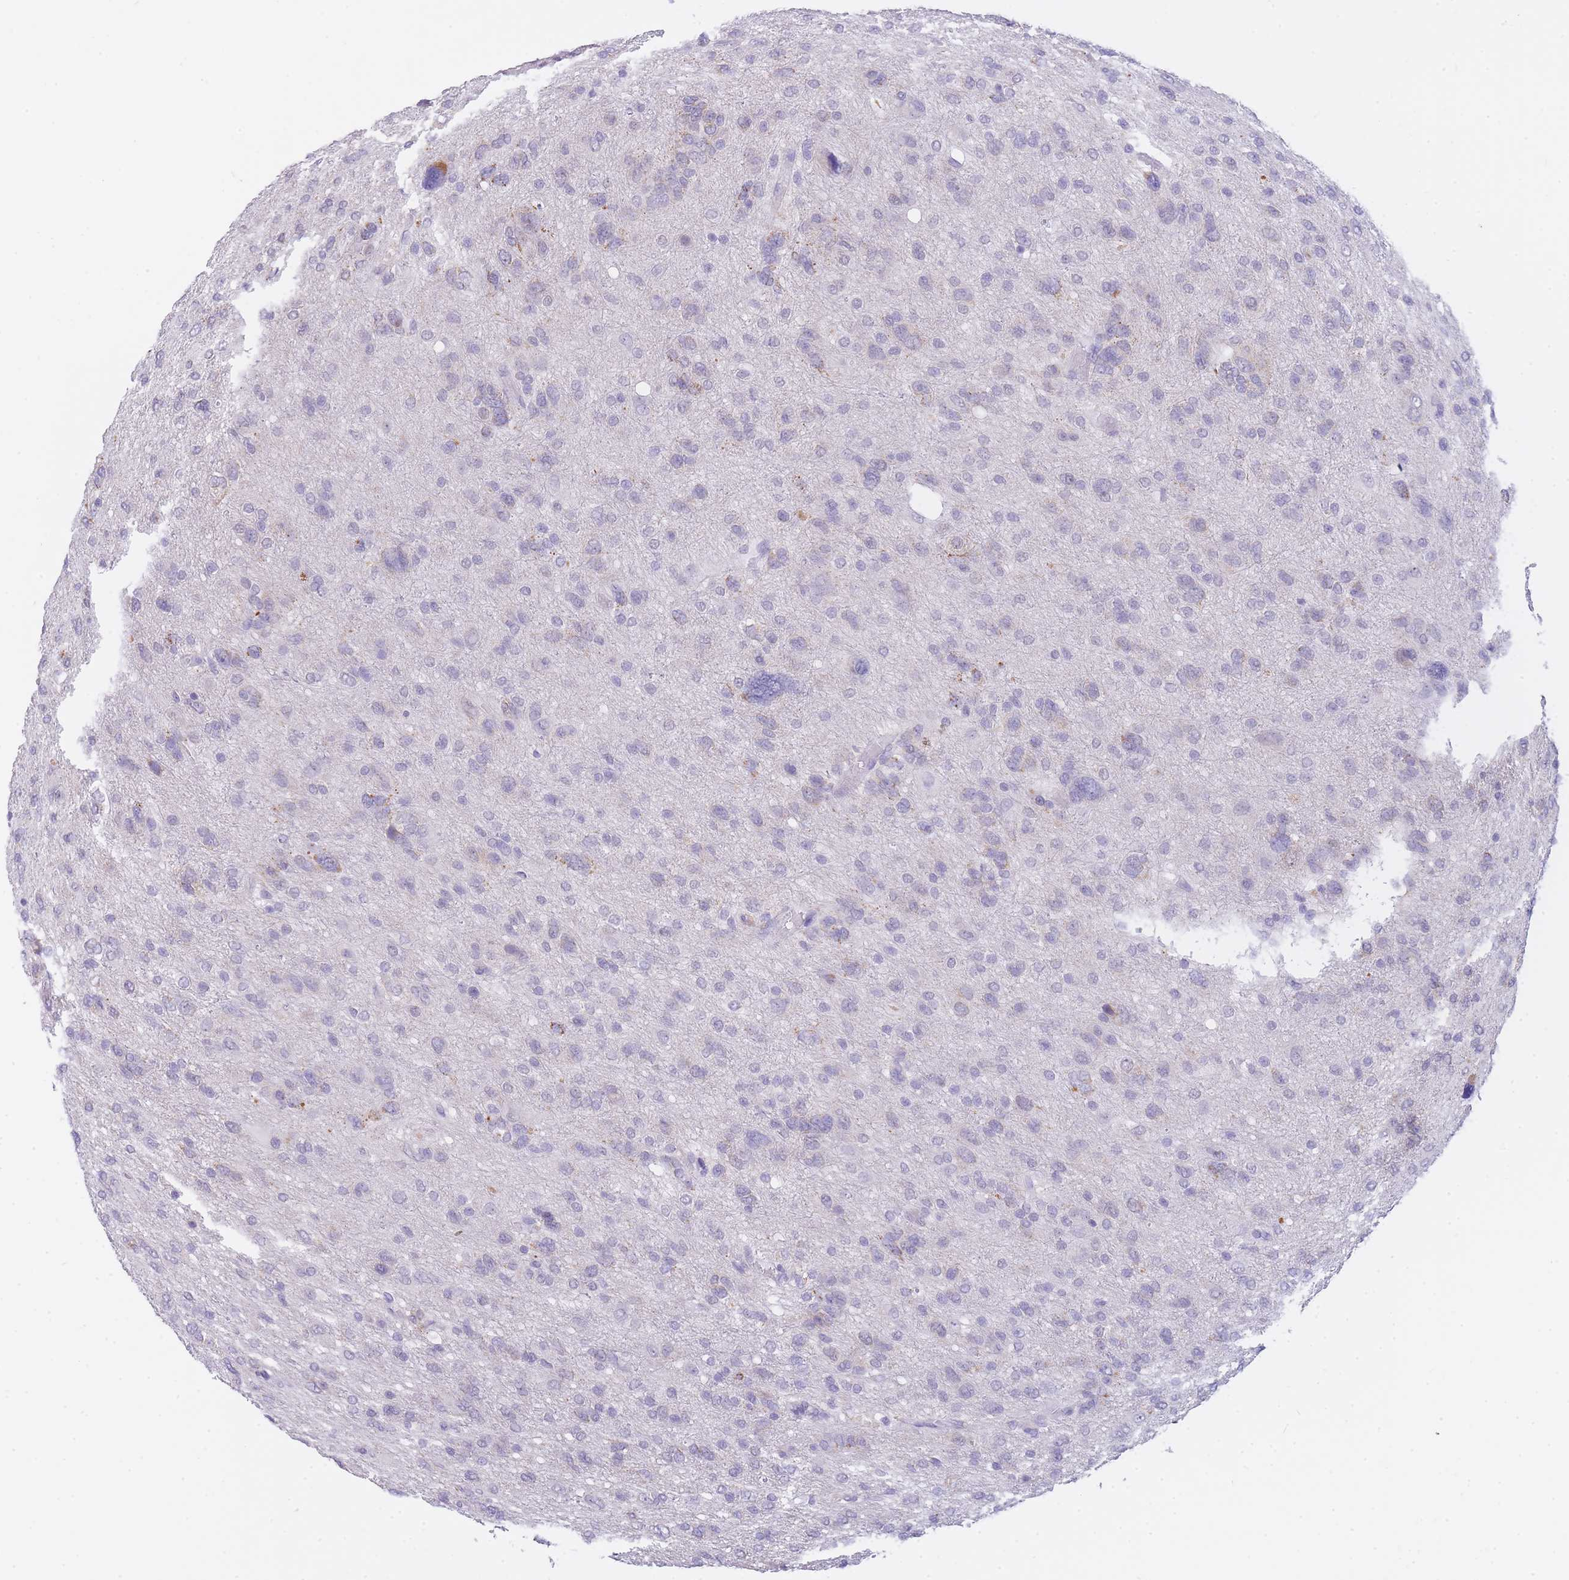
{"staining": {"intensity": "moderate", "quantity": "<25%", "location": "cytoplasmic/membranous"}, "tissue": "glioma", "cell_type": "Tumor cells", "image_type": "cancer", "snomed": [{"axis": "morphology", "description": "Glioma, malignant, High grade"}, {"axis": "topography", "description": "Brain"}], "caption": "Tumor cells demonstrate moderate cytoplasmic/membranous staining in about <25% of cells in glioma. Using DAB (brown) and hematoxylin (blue) stains, captured at high magnification using brightfield microscopy.", "gene": "FRAT2", "patient": {"sex": "female", "age": 59}}